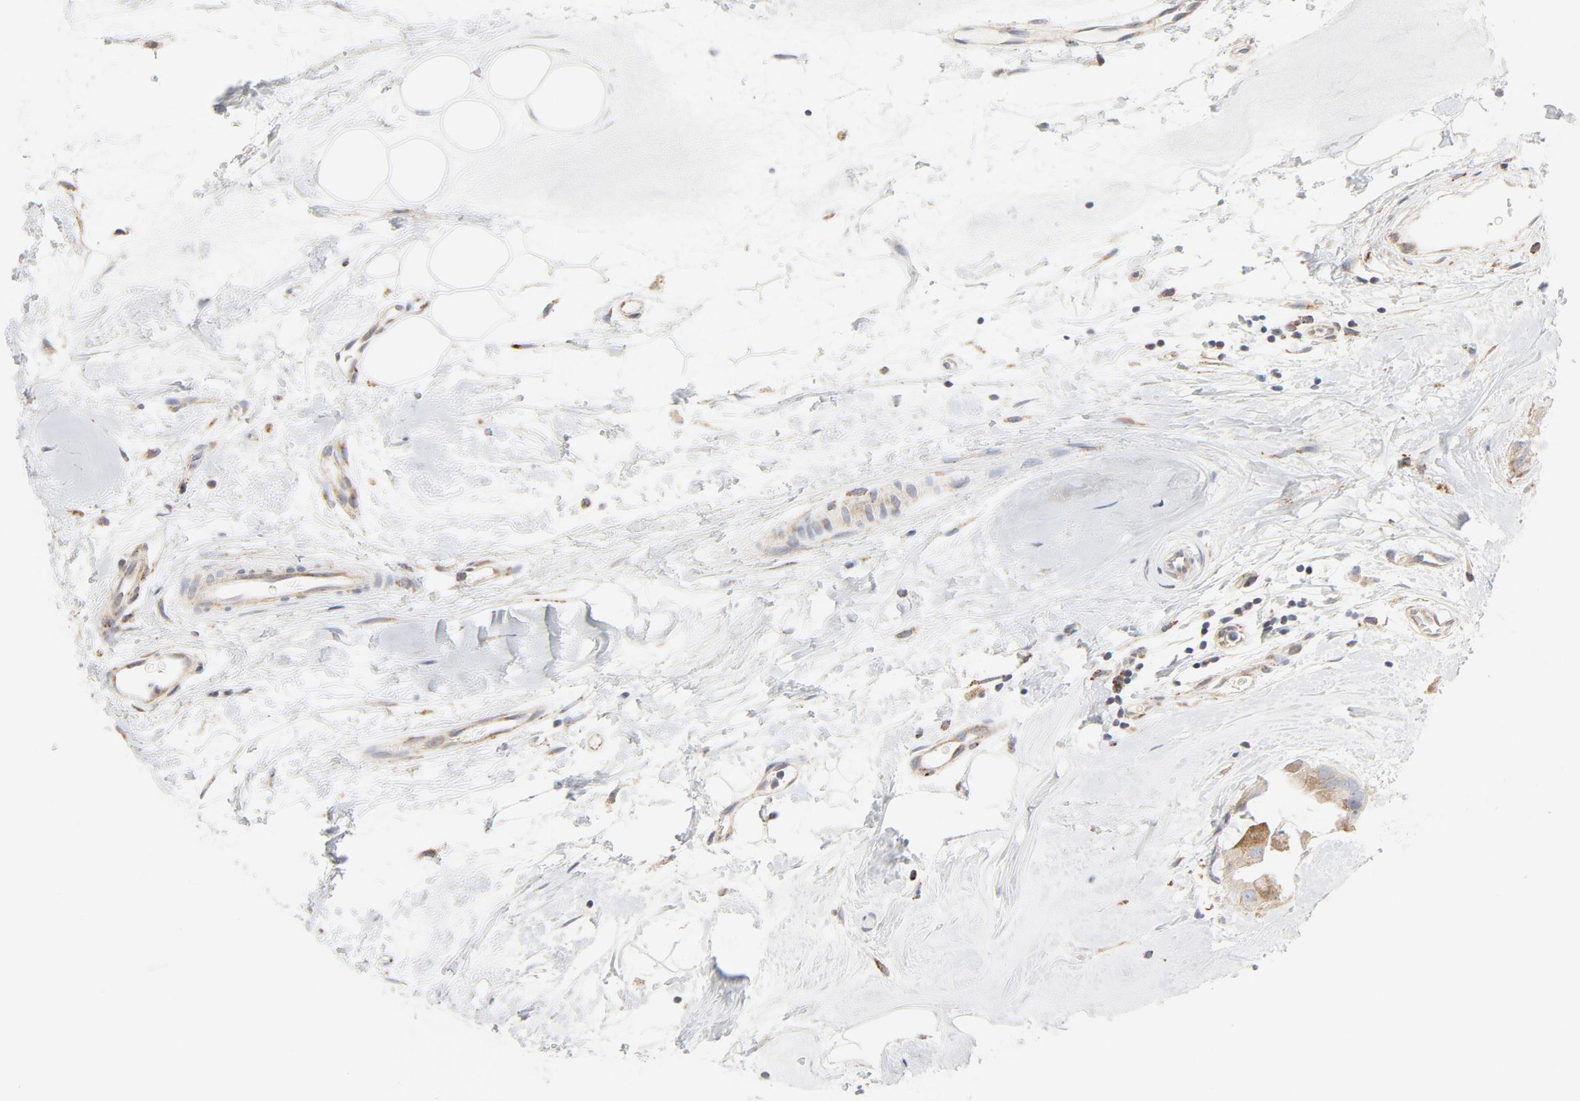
{"staining": {"intensity": "weak", "quantity": ">75%", "location": "cytoplasmic/membranous"}, "tissue": "breast cancer", "cell_type": "Tumor cells", "image_type": "cancer", "snomed": [{"axis": "morphology", "description": "Duct carcinoma"}, {"axis": "topography", "description": "Breast"}], "caption": "Weak cytoplasmic/membranous positivity is appreciated in approximately >75% of tumor cells in breast cancer (invasive ductal carcinoma). The staining was performed using DAB, with brown indicating positive protein expression. Nuclei are stained blue with hematoxylin.", "gene": "LRP6", "patient": {"sex": "female", "age": 40}}